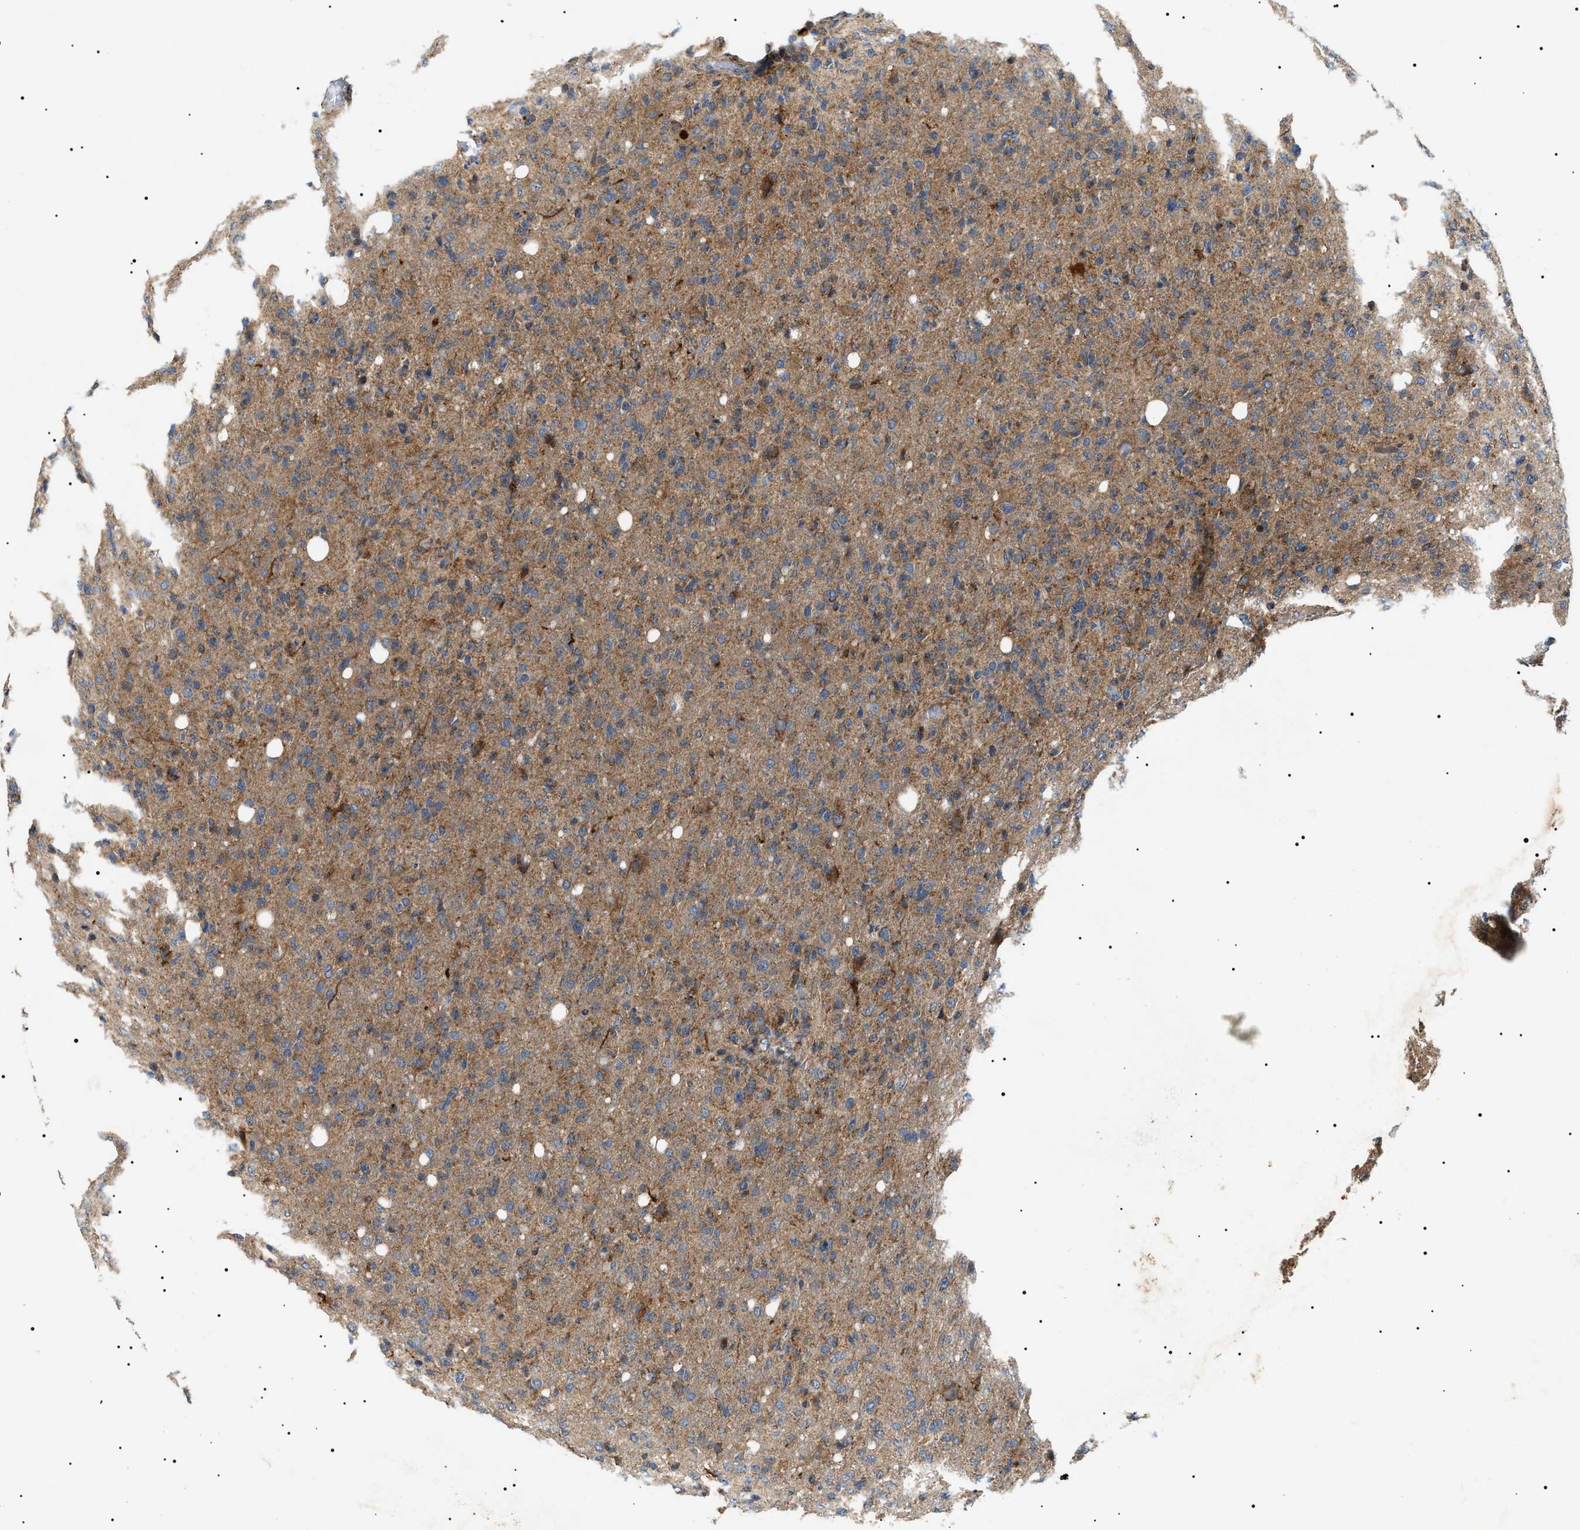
{"staining": {"intensity": "moderate", "quantity": ">75%", "location": "cytoplasmic/membranous"}, "tissue": "glioma", "cell_type": "Tumor cells", "image_type": "cancer", "snomed": [{"axis": "morphology", "description": "Glioma, malignant, High grade"}, {"axis": "topography", "description": "Brain"}], "caption": "Glioma stained for a protein displays moderate cytoplasmic/membranous positivity in tumor cells. (DAB IHC, brown staining for protein, blue staining for nuclei).", "gene": "OXSM", "patient": {"sex": "female", "age": 57}}